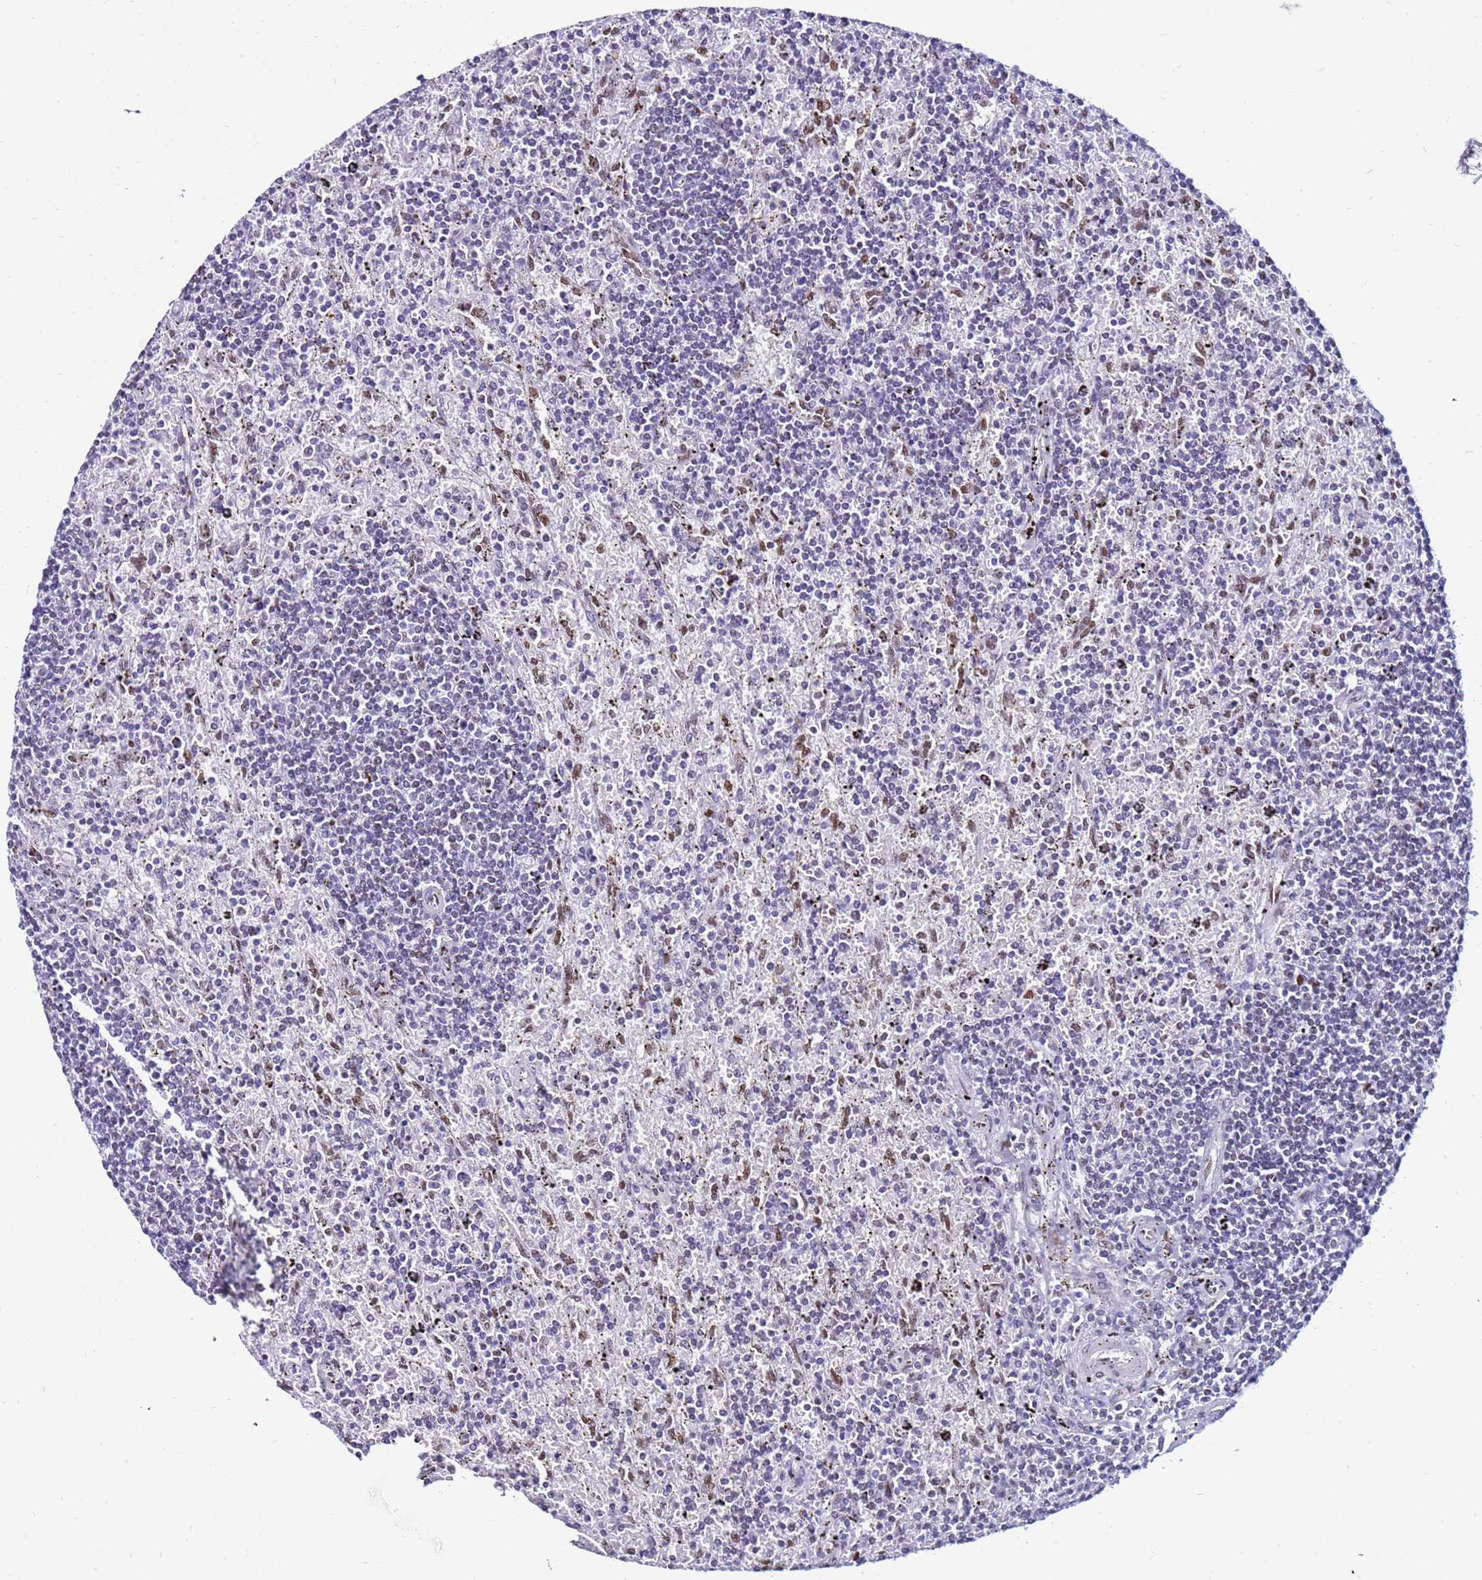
{"staining": {"intensity": "negative", "quantity": "none", "location": "none"}, "tissue": "lymphoma", "cell_type": "Tumor cells", "image_type": "cancer", "snomed": [{"axis": "morphology", "description": "Malignant lymphoma, non-Hodgkin's type, Low grade"}, {"axis": "topography", "description": "Spleen"}], "caption": "Photomicrograph shows no significant protein staining in tumor cells of malignant lymphoma, non-Hodgkin's type (low-grade).", "gene": "KPNA4", "patient": {"sex": "male", "age": 76}}